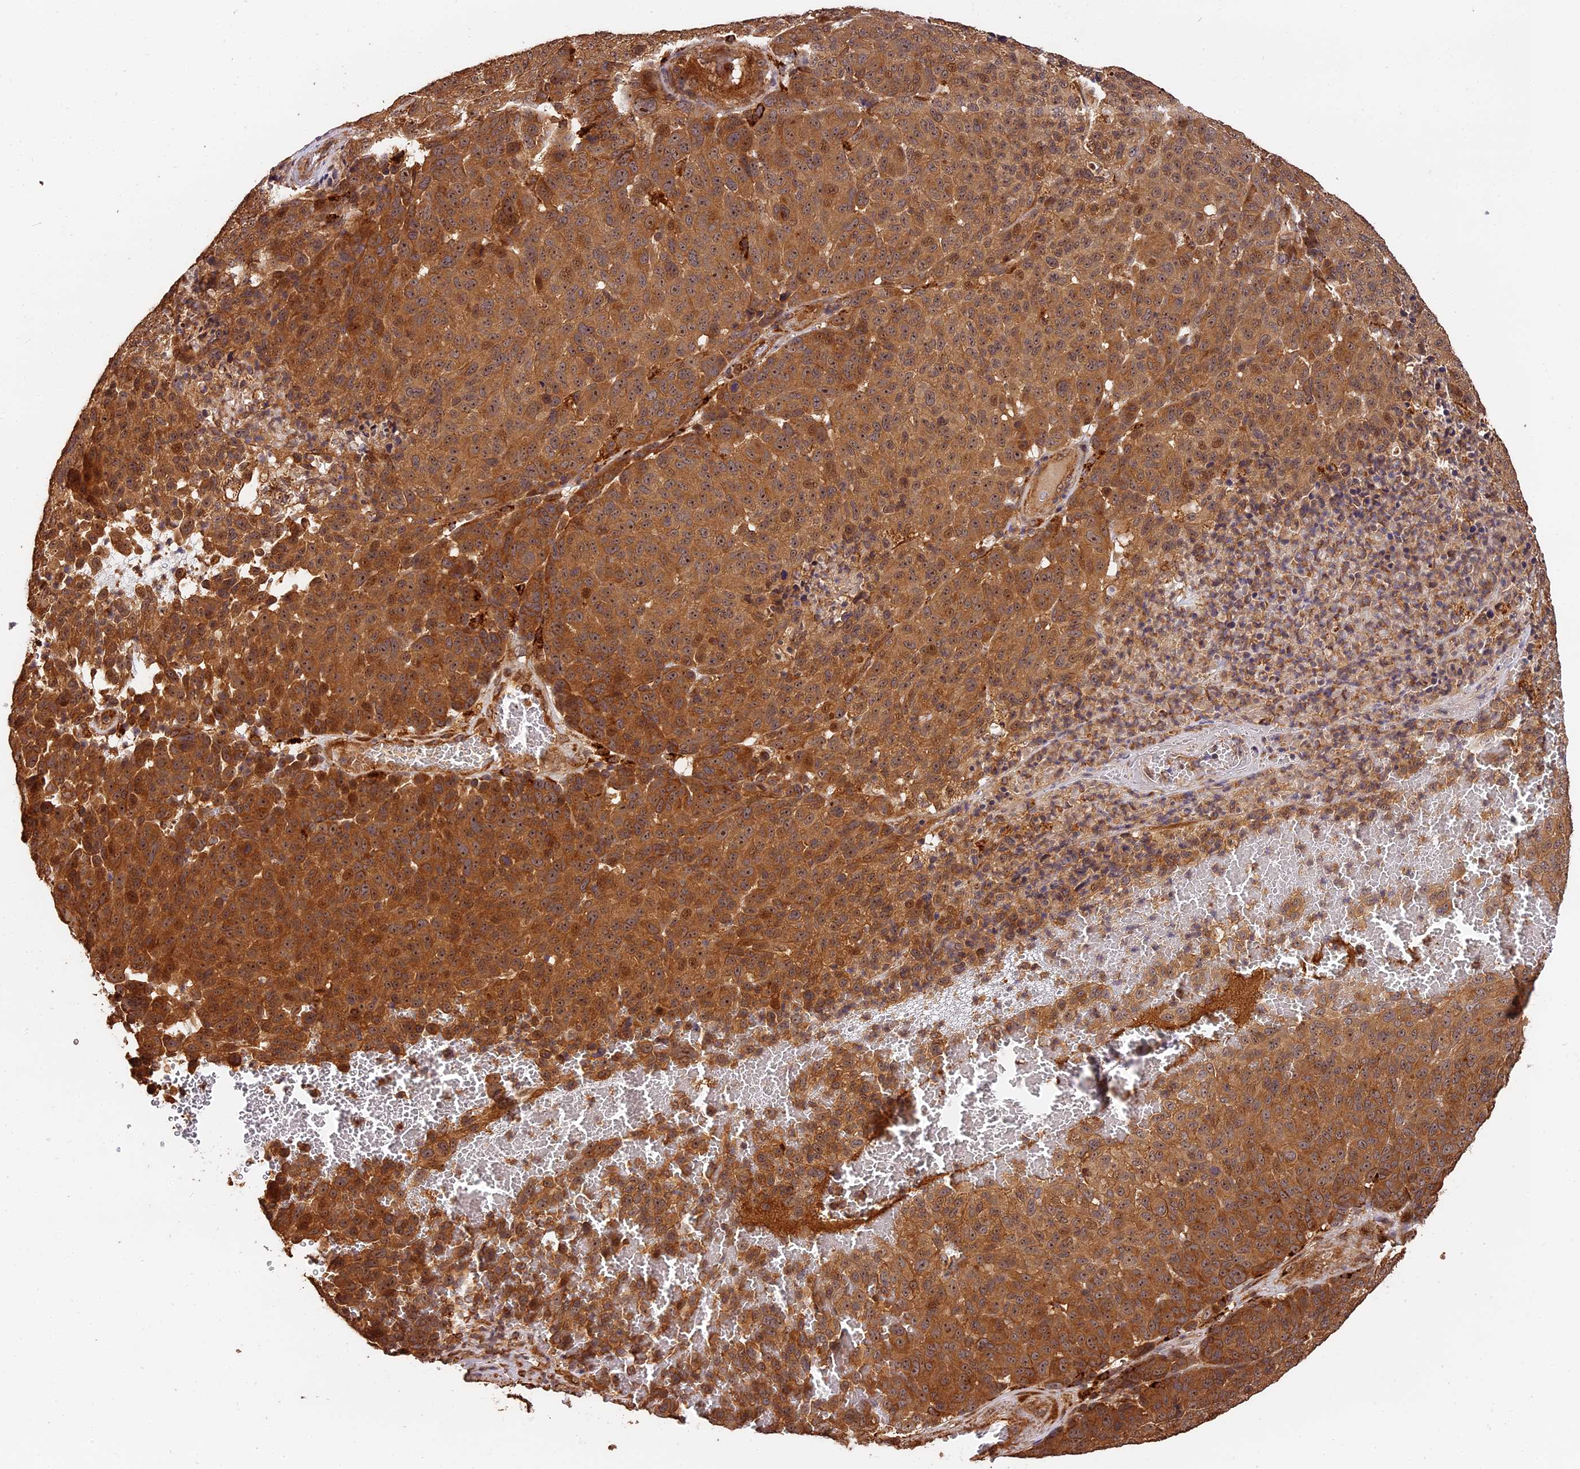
{"staining": {"intensity": "moderate", "quantity": ">75%", "location": "cytoplasmic/membranous"}, "tissue": "melanoma", "cell_type": "Tumor cells", "image_type": "cancer", "snomed": [{"axis": "morphology", "description": "Malignant melanoma, NOS"}, {"axis": "topography", "description": "Skin"}], "caption": "Immunohistochemical staining of human malignant melanoma demonstrates moderate cytoplasmic/membranous protein positivity in approximately >75% of tumor cells.", "gene": "MMP15", "patient": {"sex": "male", "age": 49}}